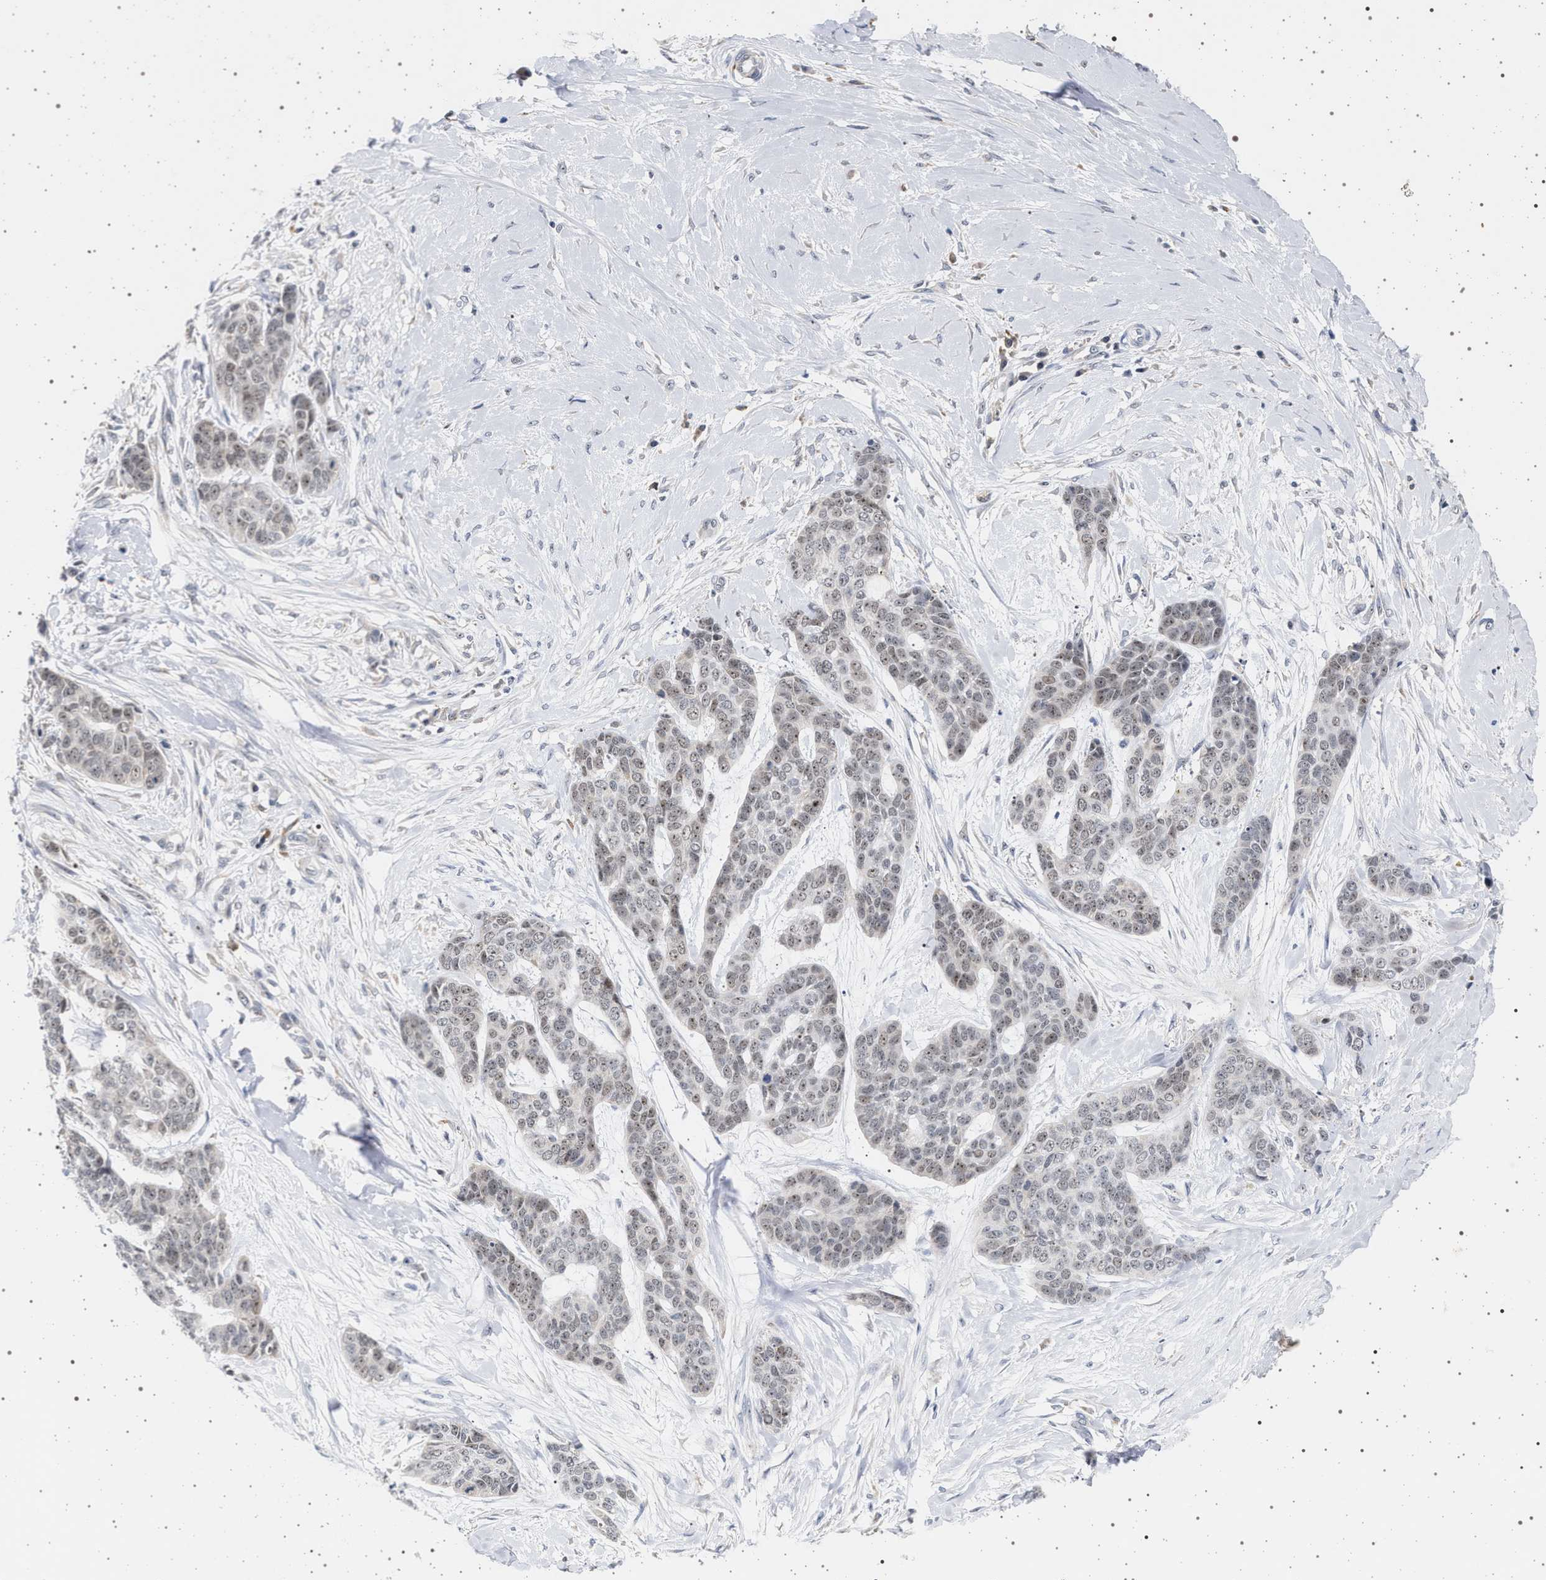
{"staining": {"intensity": "weak", "quantity": "25%-75%", "location": "nuclear"}, "tissue": "skin cancer", "cell_type": "Tumor cells", "image_type": "cancer", "snomed": [{"axis": "morphology", "description": "Basal cell carcinoma"}, {"axis": "topography", "description": "Skin"}], "caption": "A brown stain highlights weak nuclear expression of a protein in skin cancer tumor cells.", "gene": "ELAC2", "patient": {"sex": "female", "age": 64}}